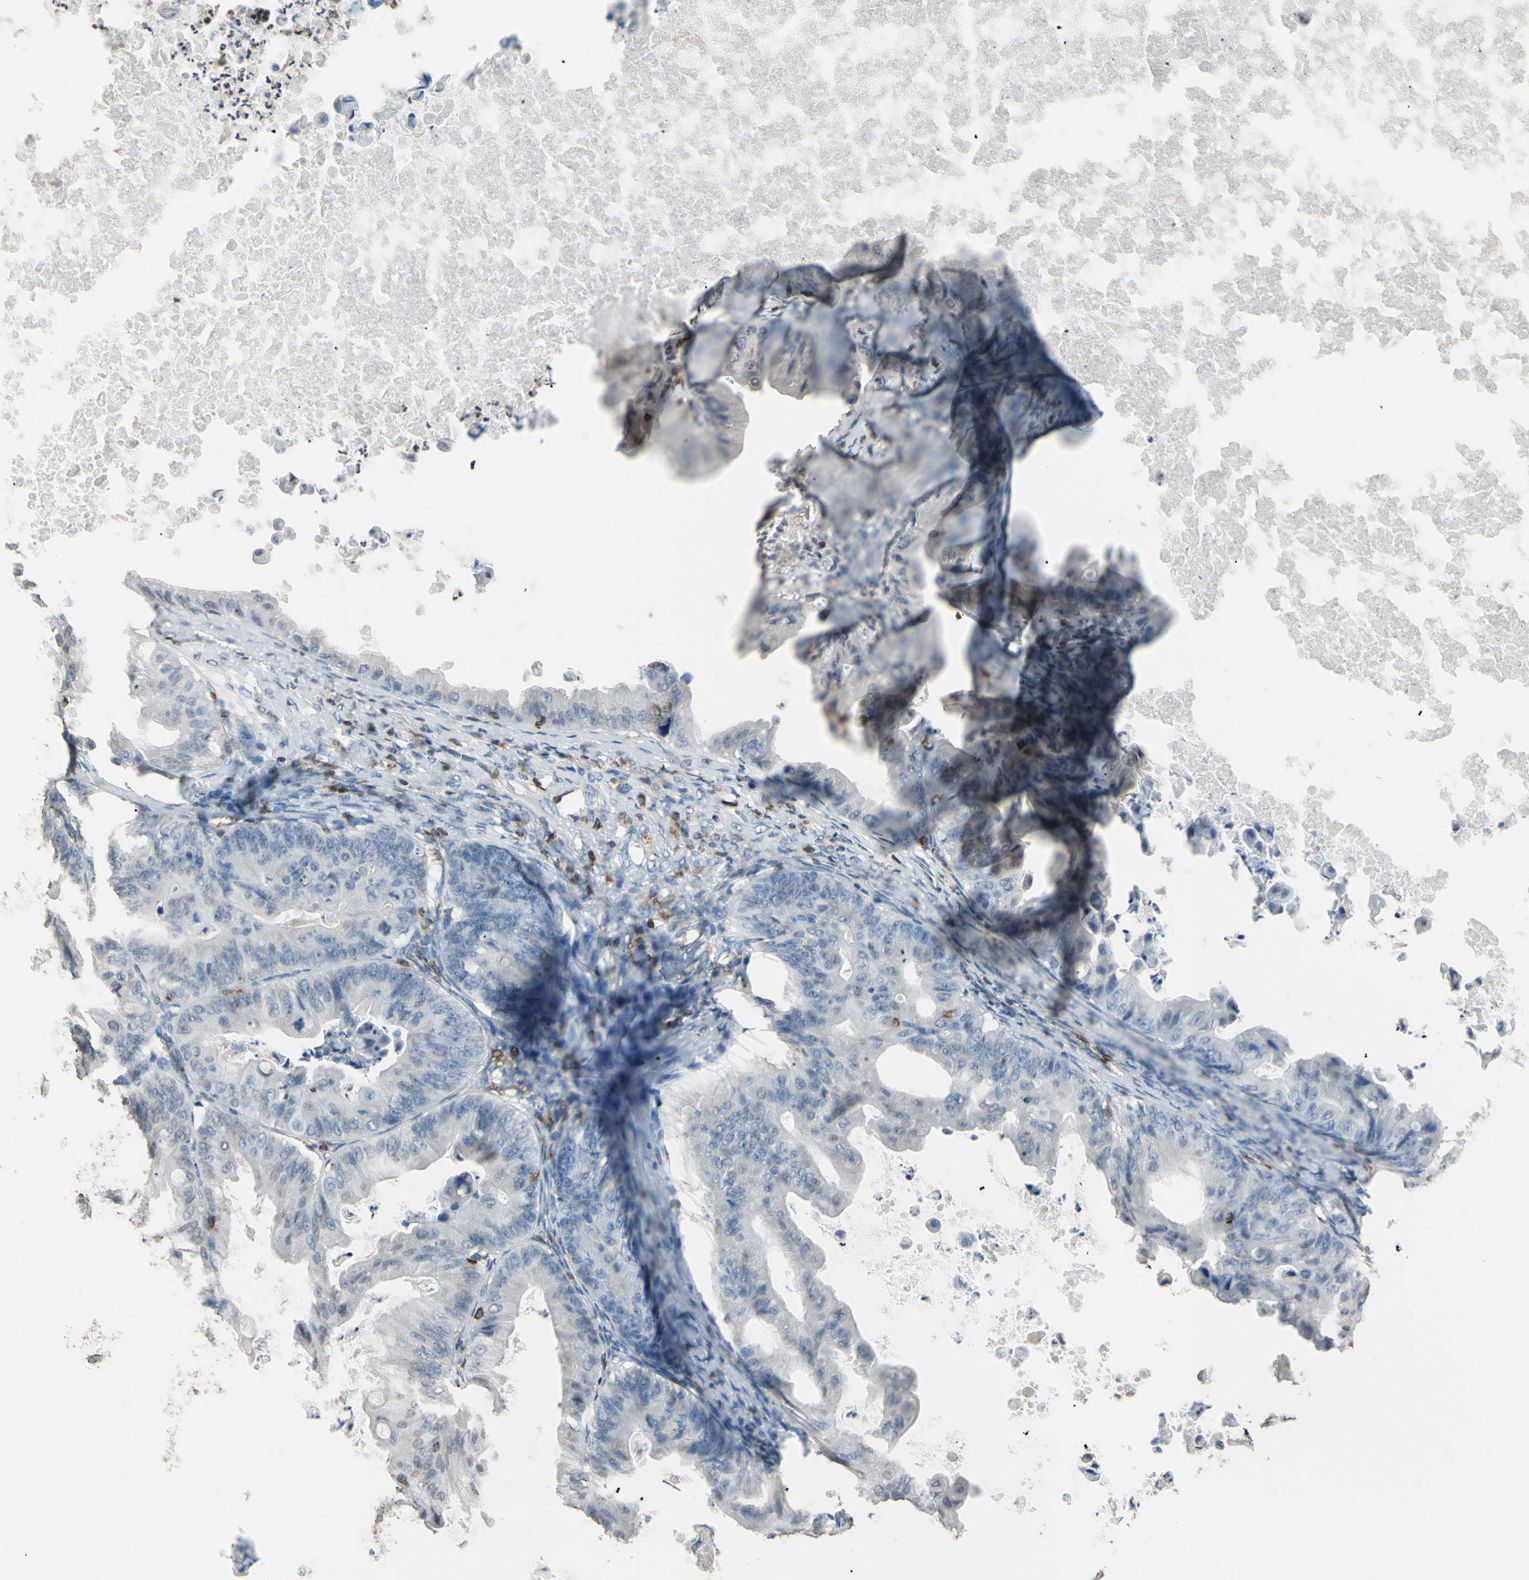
{"staining": {"intensity": "negative", "quantity": "none", "location": "none"}, "tissue": "ovarian cancer", "cell_type": "Tumor cells", "image_type": "cancer", "snomed": [{"axis": "morphology", "description": "Cystadenocarcinoma, mucinous, NOS"}, {"axis": "topography", "description": "Ovary"}], "caption": "A histopathology image of human ovarian mucinous cystadenocarcinoma is negative for staining in tumor cells.", "gene": "PSTPIP1", "patient": {"sex": "female", "age": 37}}